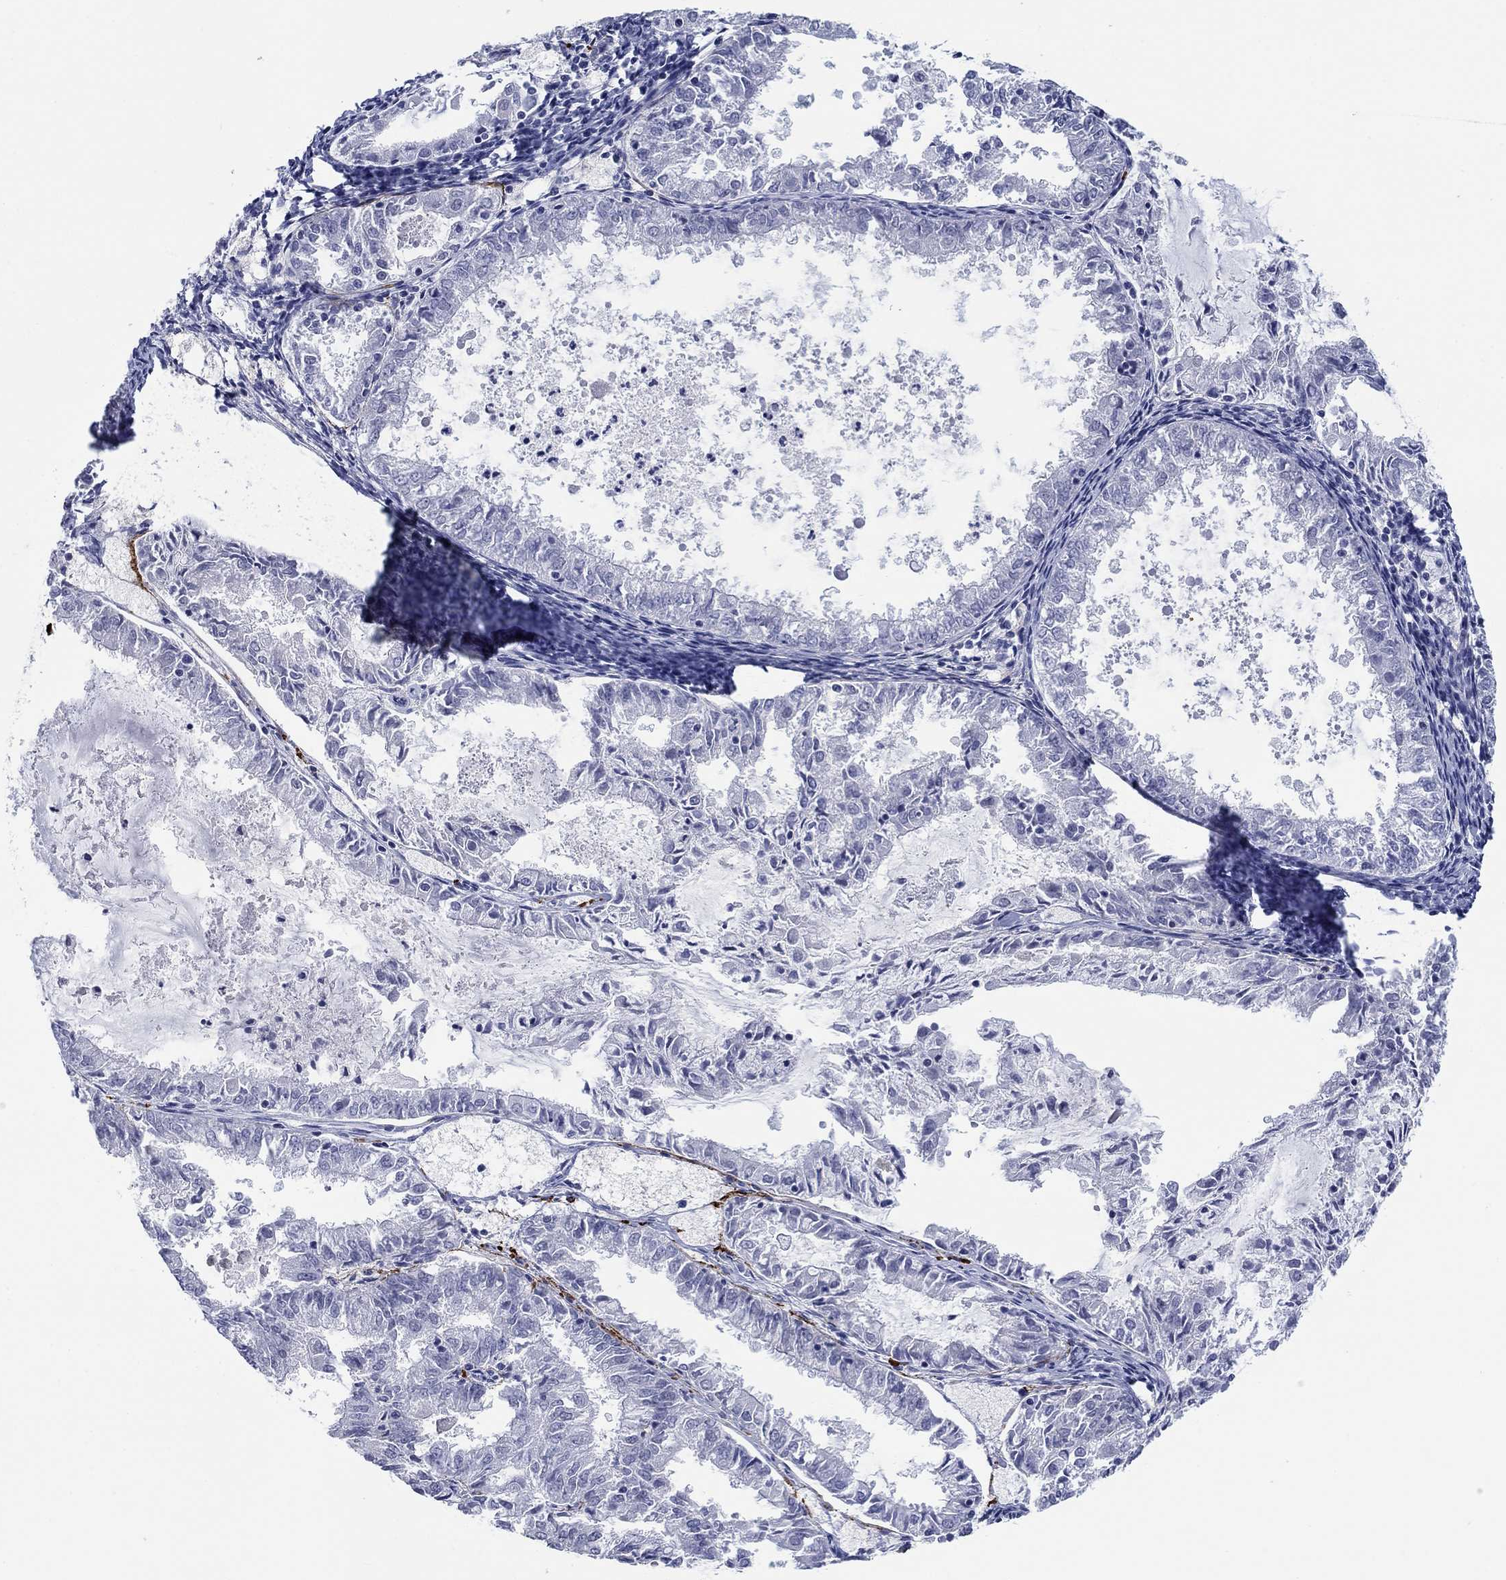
{"staining": {"intensity": "negative", "quantity": "none", "location": "none"}, "tissue": "endometrial cancer", "cell_type": "Tumor cells", "image_type": "cancer", "snomed": [{"axis": "morphology", "description": "Adenocarcinoma, NOS"}, {"axis": "topography", "description": "Endometrium"}], "caption": "Adenocarcinoma (endometrial) was stained to show a protein in brown. There is no significant staining in tumor cells. (Brightfield microscopy of DAB (3,3'-diaminobenzidine) immunohistochemistry at high magnification).", "gene": "PDYN", "patient": {"sex": "female", "age": 57}}